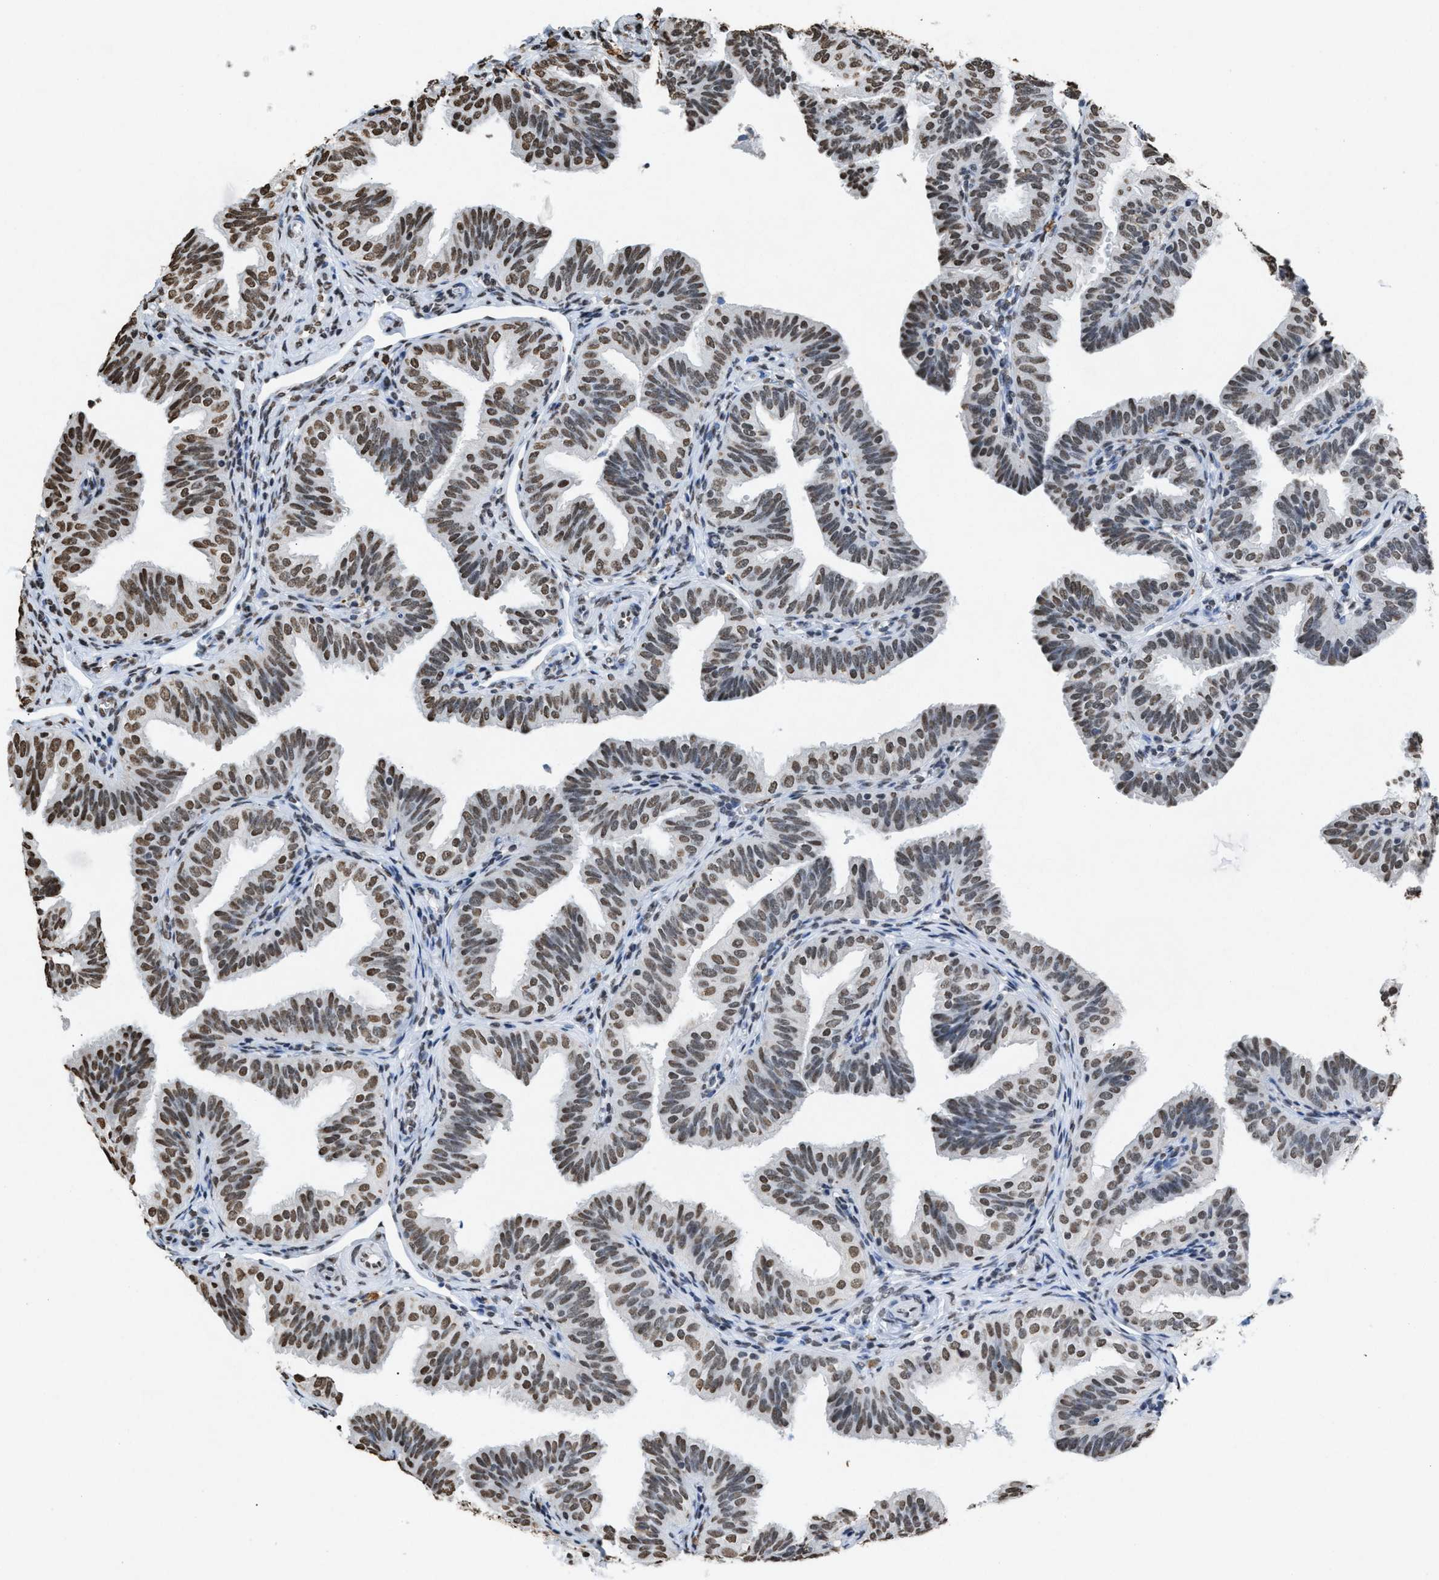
{"staining": {"intensity": "moderate", "quantity": "25%-75%", "location": "nuclear"}, "tissue": "fallopian tube", "cell_type": "Glandular cells", "image_type": "normal", "snomed": [{"axis": "morphology", "description": "Normal tissue, NOS"}, {"axis": "topography", "description": "Fallopian tube"}], "caption": "Immunohistochemical staining of benign fallopian tube shows 25%-75% levels of moderate nuclear protein staining in about 25%-75% of glandular cells.", "gene": "NUP88", "patient": {"sex": "female", "age": 35}}